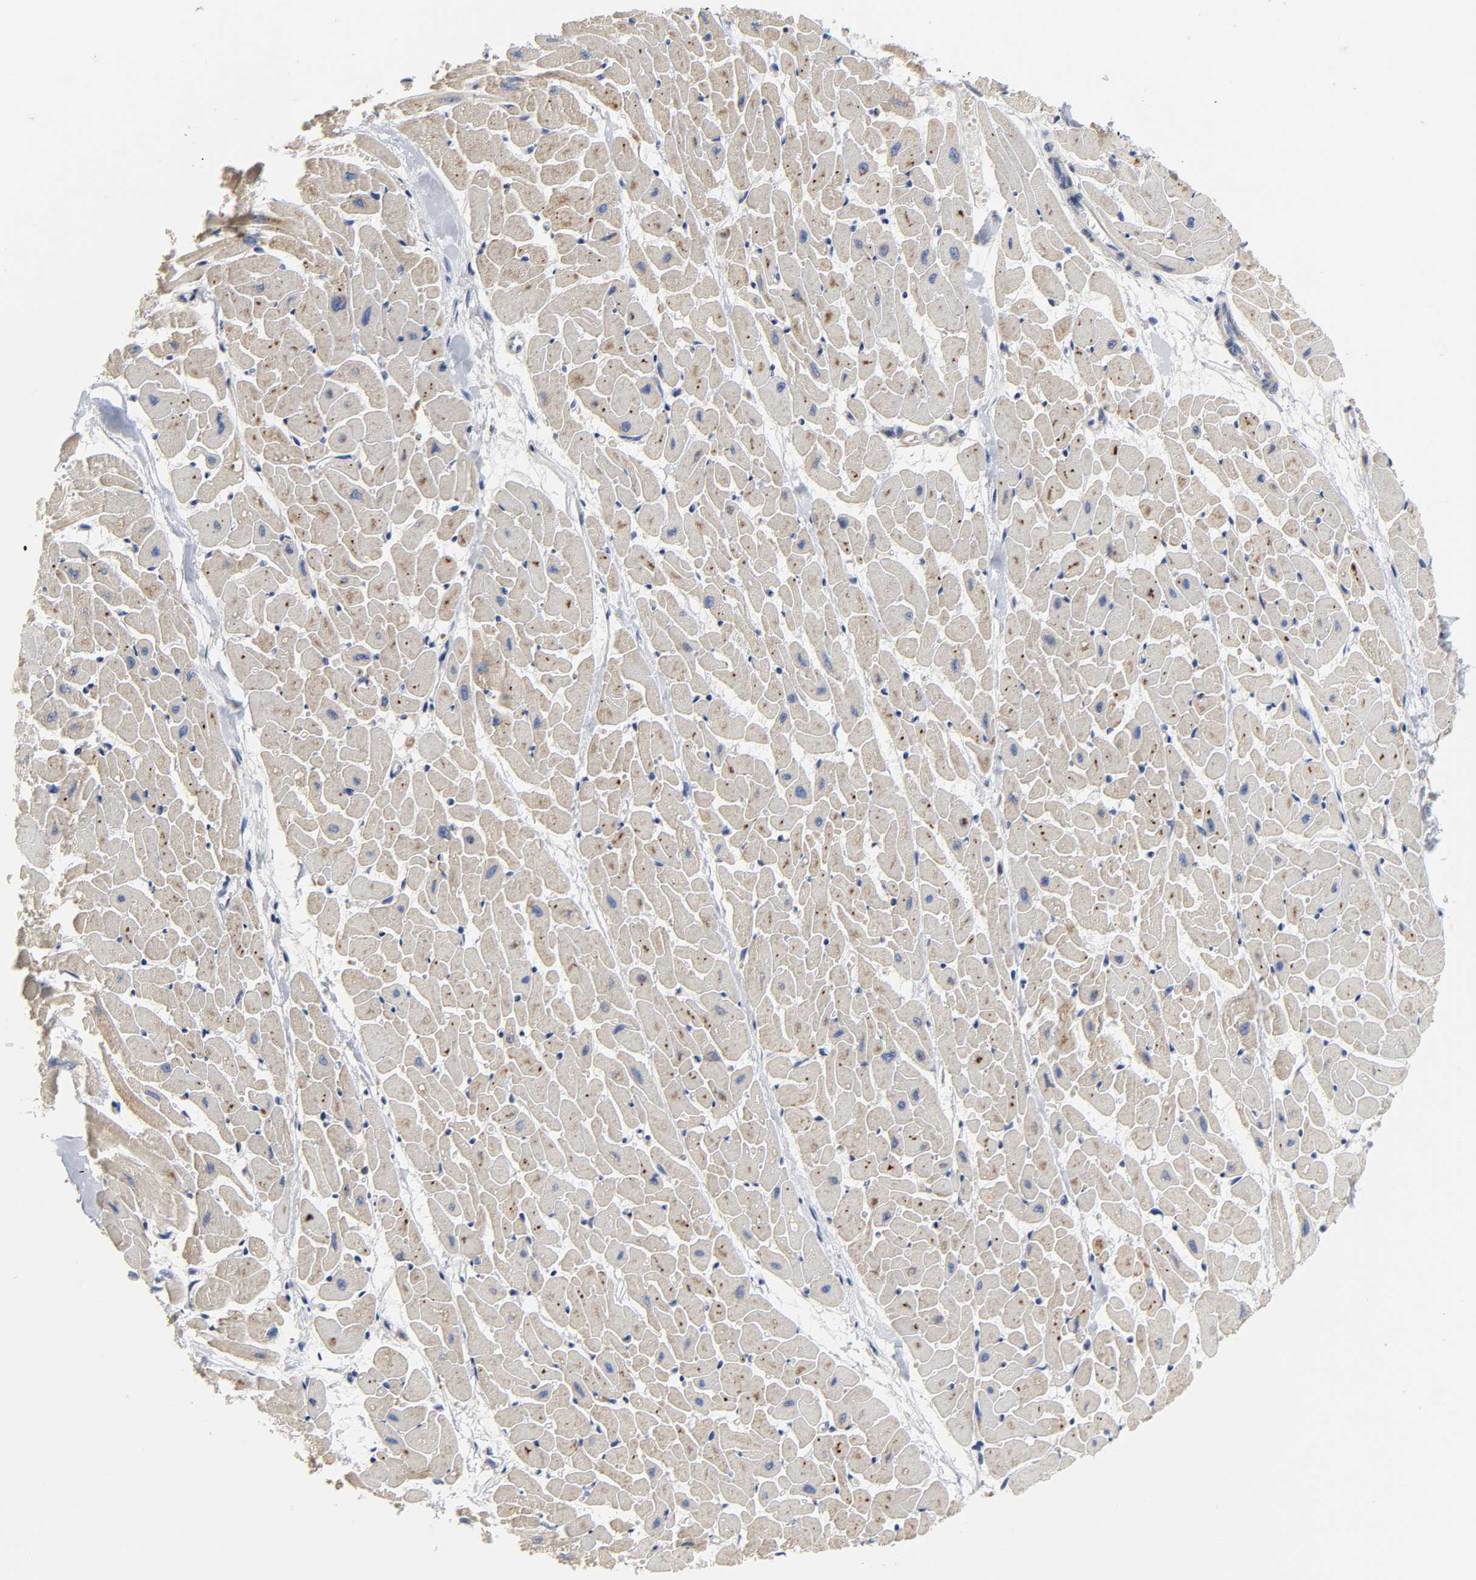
{"staining": {"intensity": "moderate", "quantity": ">75%", "location": "cytoplasmic/membranous"}, "tissue": "heart muscle", "cell_type": "Cardiomyocytes", "image_type": "normal", "snomed": [{"axis": "morphology", "description": "Normal tissue, NOS"}, {"axis": "topography", "description": "Heart"}], "caption": "A micrograph showing moderate cytoplasmic/membranous expression in approximately >75% of cardiomyocytes in normal heart muscle, as visualized by brown immunohistochemical staining.", "gene": "ARHGAP1", "patient": {"sex": "female", "age": 19}}